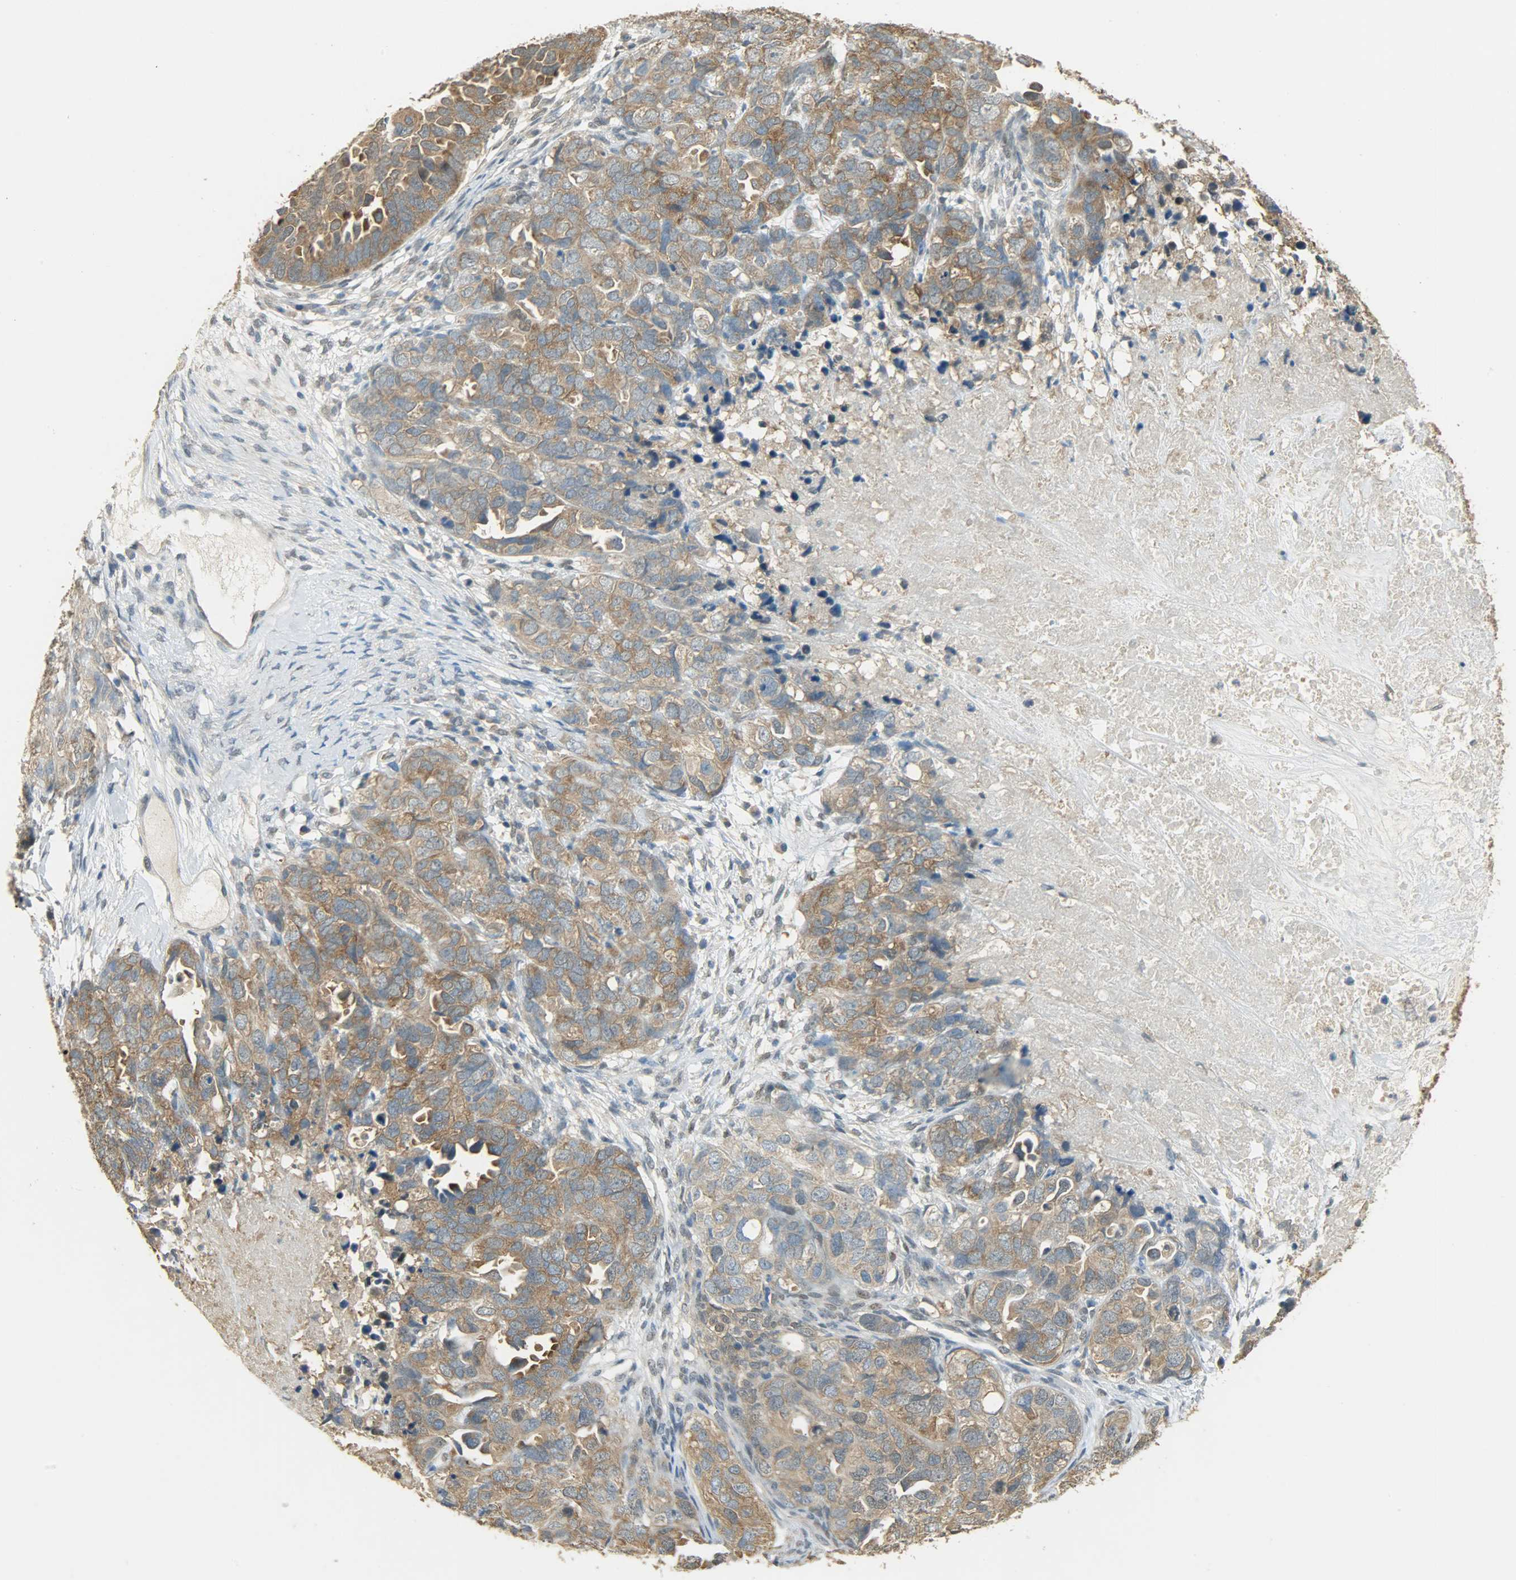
{"staining": {"intensity": "moderate", "quantity": ">75%", "location": "cytoplasmic/membranous"}, "tissue": "ovarian cancer", "cell_type": "Tumor cells", "image_type": "cancer", "snomed": [{"axis": "morphology", "description": "Cystadenocarcinoma, serous, NOS"}, {"axis": "topography", "description": "Ovary"}], "caption": "Ovarian cancer (serous cystadenocarcinoma) stained with DAB IHC demonstrates medium levels of moderate cytoplasmic/membranous expression in about >75% of tumor cells.", "gene": "PRMT5", "patient": {"sex": "female", "age": 82}}